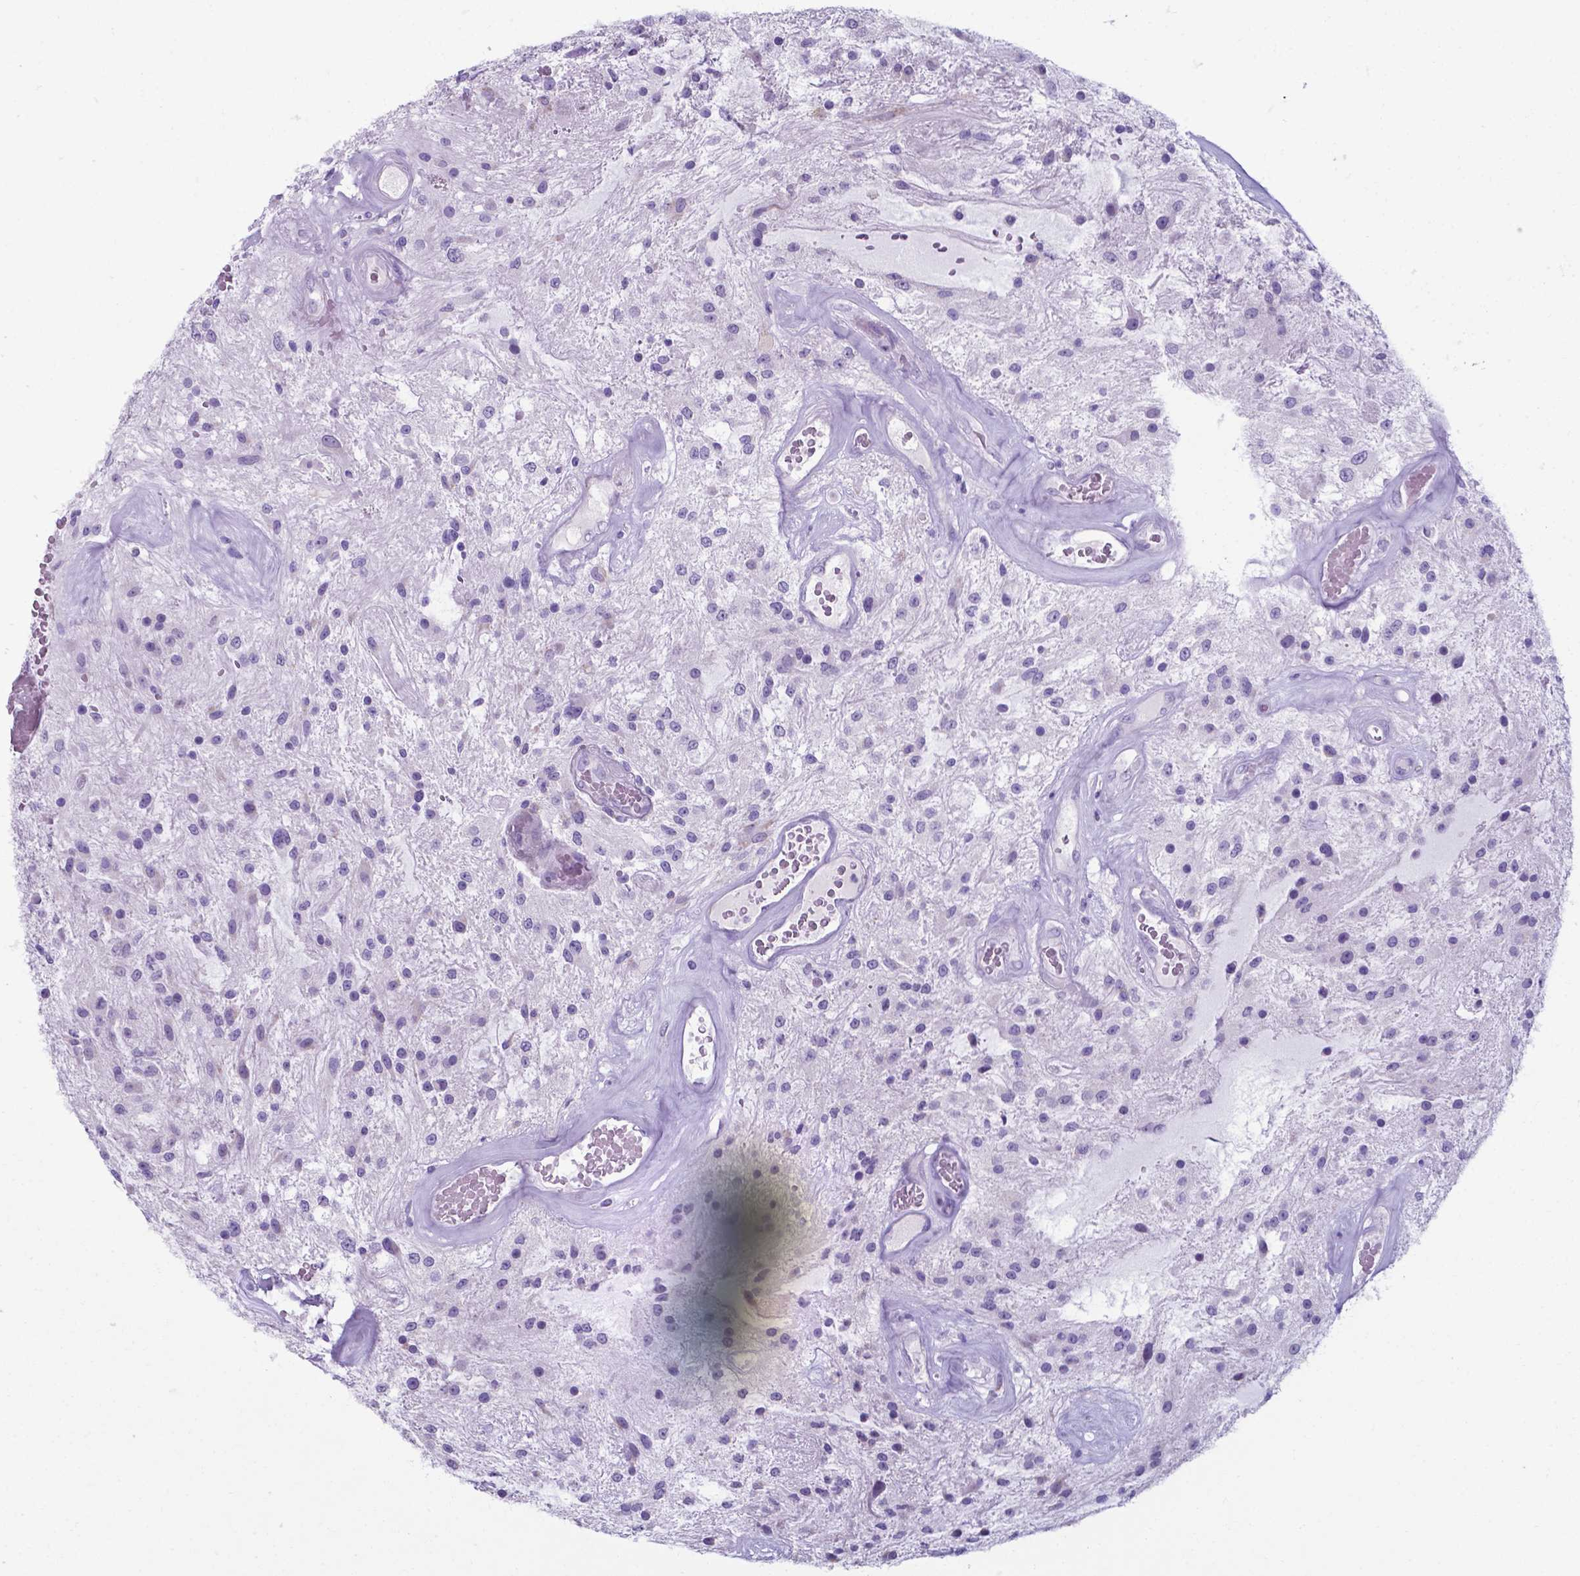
{"staining": {"intensity": "negative", "quantity": "none", "location": "none"}, "tissue": "glioma", "cell_type": "Tumor cells", "image_type": "cancer", "snomed": [{"axis": "morphology", "description": "Glioma, malignant, Low grade"}, {"axis": "topography", "description": "Cerebellum"}], "caption": "There is no significant staining in tumor cells of glioma. The staining was performed using DAB to visualize the protein expression in brown, while the nuclei were stained in blue with hematoxylin (Magnification: 20x).", "gene": "AP5B1", "patient": {"sex": "female", "age": 14}}